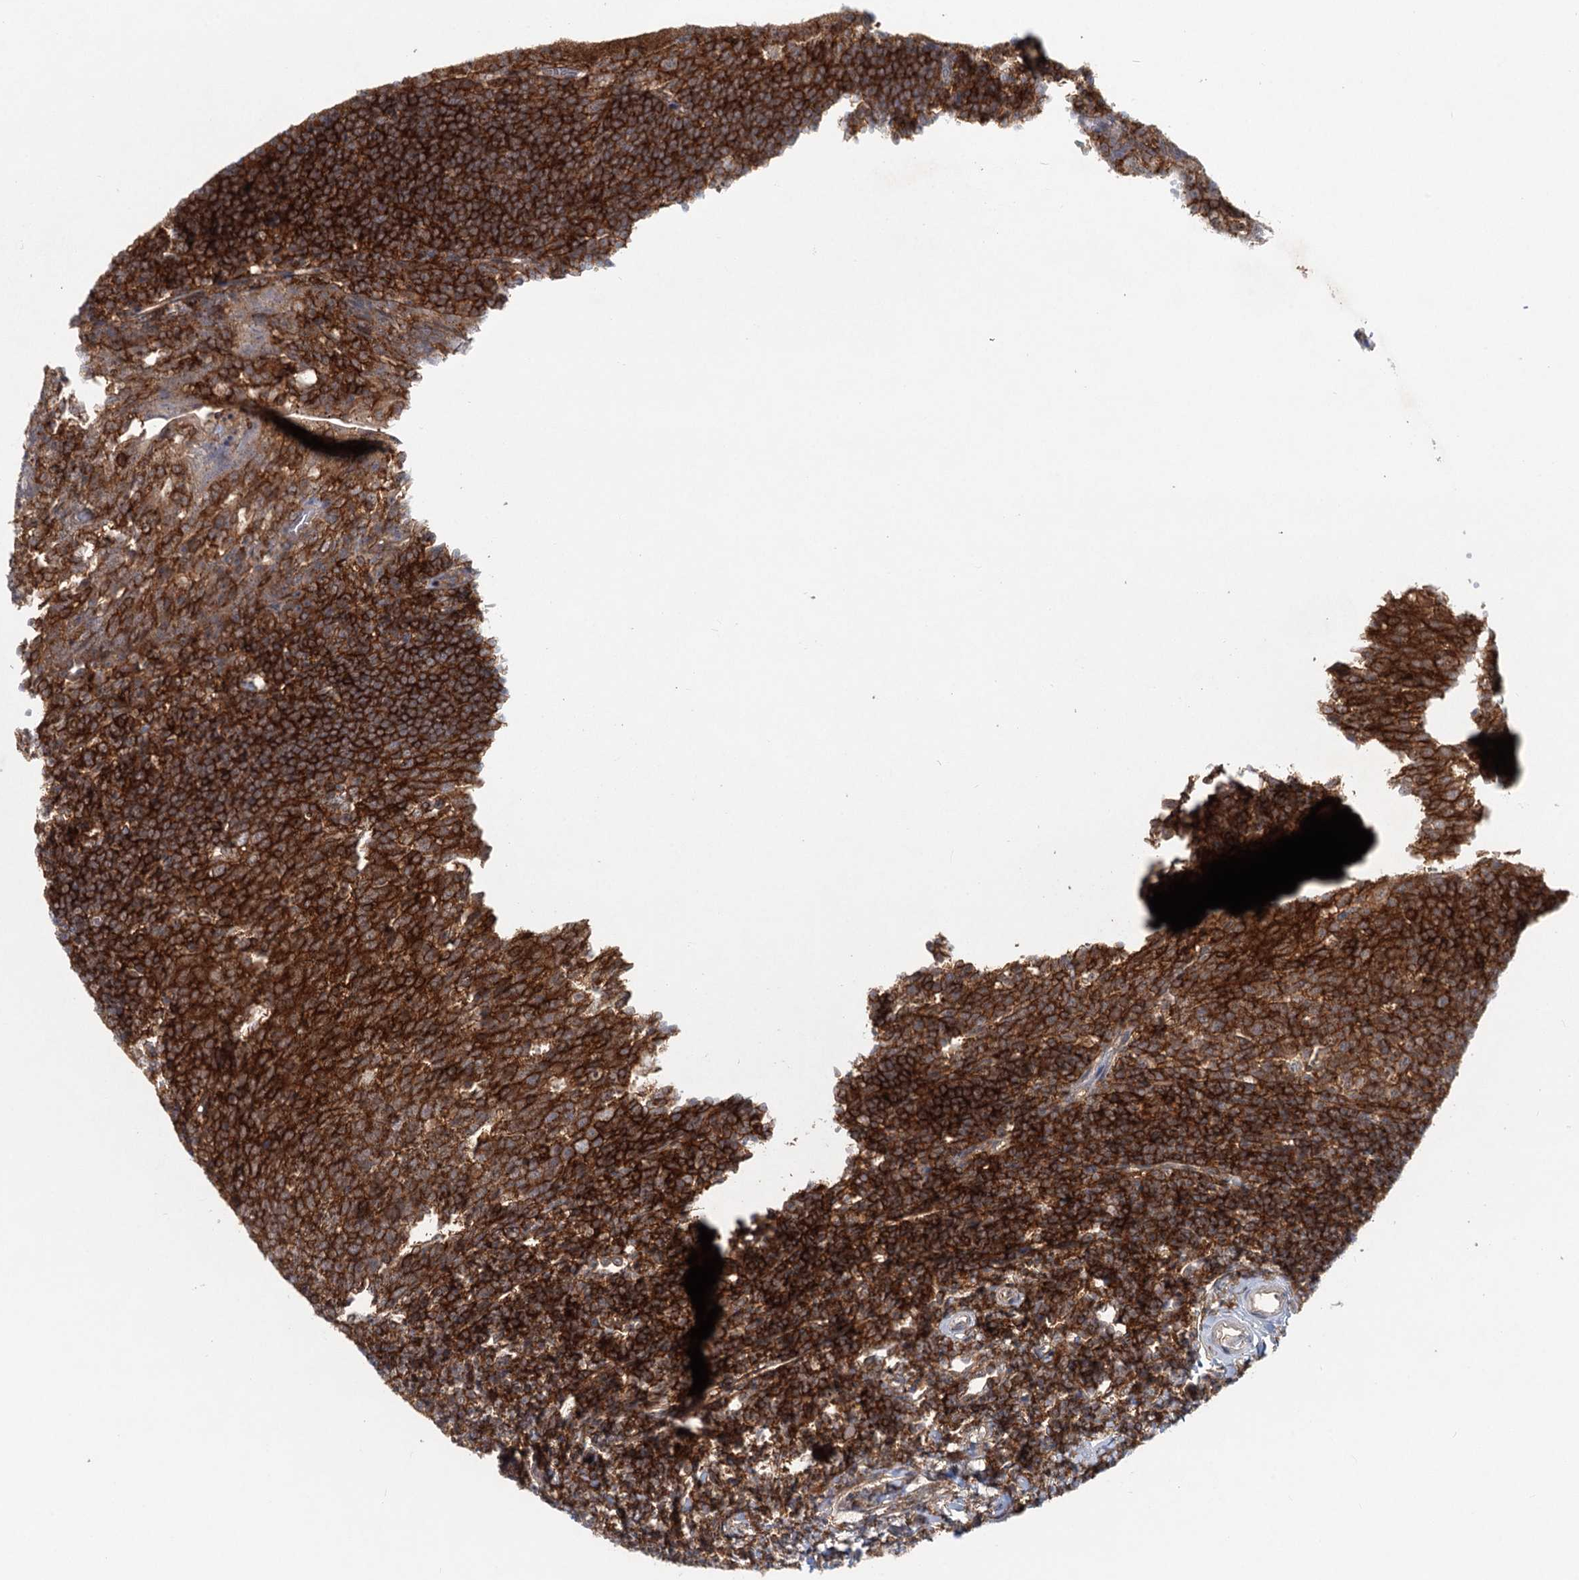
{"staining": {"intensity": "moderate", "quantity": ">75%", "location": "cytoplasmic/membranous"}, "tissue": "tonsil", "cell_type": "Germinal center cells", "image_type": "normal", "snomed": [{"axis": "morphology", "description": "Normal tissue, NOS"}, {"axis": "topography", "description": "Tonsil"}], "caption": "The micrograph exhibits a brown stain indicating the presence of a protein in the cytoplasmic/membranous of germinal center cells in tonsil. (brown staining indicates protein expression, while blue staining denotes nuclei).", "gene": "CDC42SE2", "patient": {"sex": "female", "age": 10}}